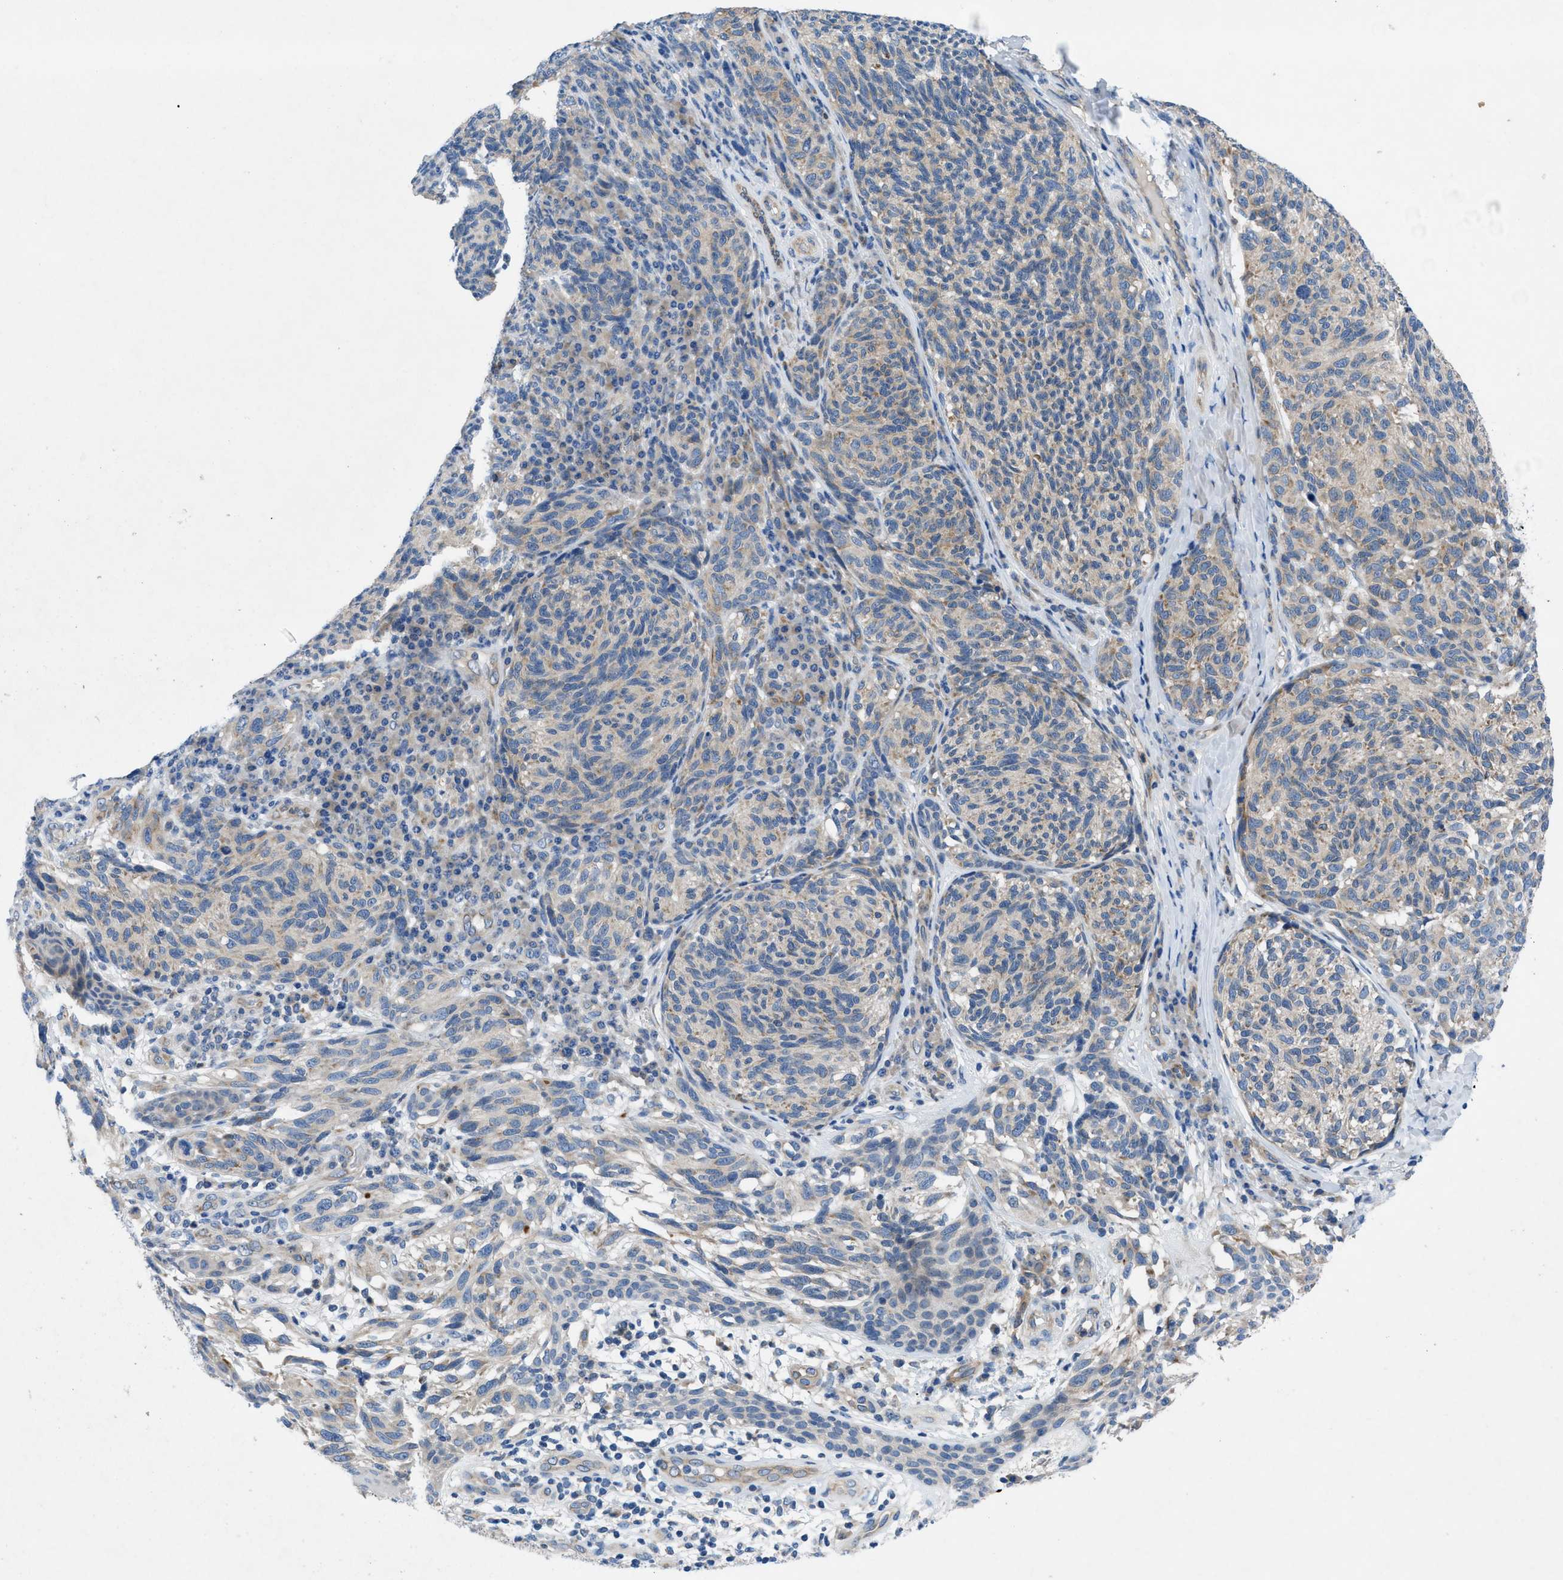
{"staining": {"intensity": "weak", "quantity": "25%-75%", "location": "cytoplasmic/membranous"}, "tissue": "melanoma", "cell_type": "Tumor cells", "image_type": "cancer", "snomed": [{"axis": "morphology", "description": "Malignant melanoma, NOS"}, {"axis": "topography", "description": "Skin"}], "caption": "DAB (3,3'-diaminobenzidine) immunohistochemical staining of malignant melanoma reveals weak cytoplasmic/membranous protein expression in about 25%-75% of tumor cells.", "gene": "PGR", "patient": {"sex": "female", "age": 73}}